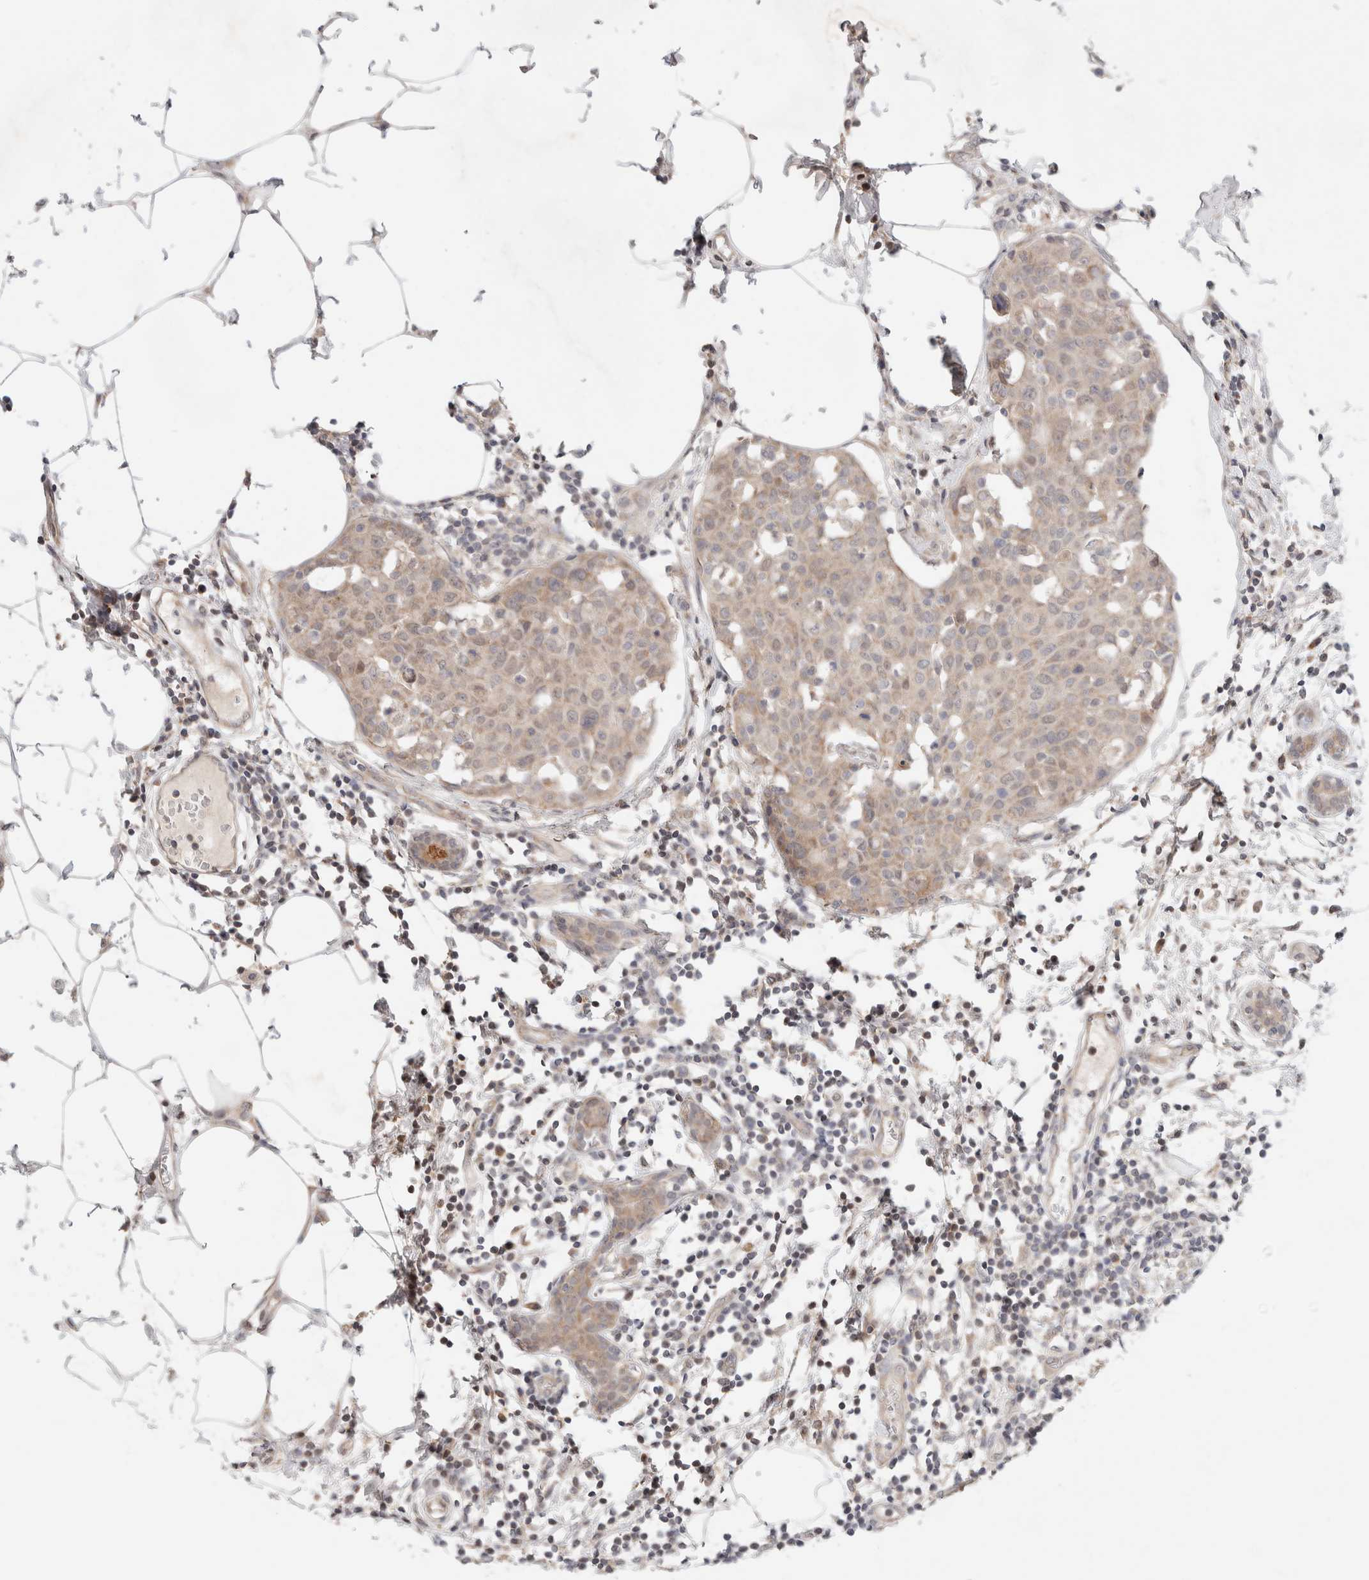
{"staining": {"intensity": "weak", "quantity": ">75%", "location": "cytoplasmic/membranous"}, "tissue": "breast cancer", "cell_type": "Tumor cells", "image_type": "cancer", "snomed": [{"axis": "morphology", "description": "Normal tissue, NOS"}, {"axis": "morphology", "description": "Duct carcinoma"}, {"axis": "topography", "description": "Breast"}], "caption": "Immunohistochemical staining of infiltrating ductal carcinoma (breast) exhibits weak cytoplasmic/membranous protein staining in approximately >75% of tumor cells.", "gene": "ERI3", "patient": {"sex": "female", "age": 37}}